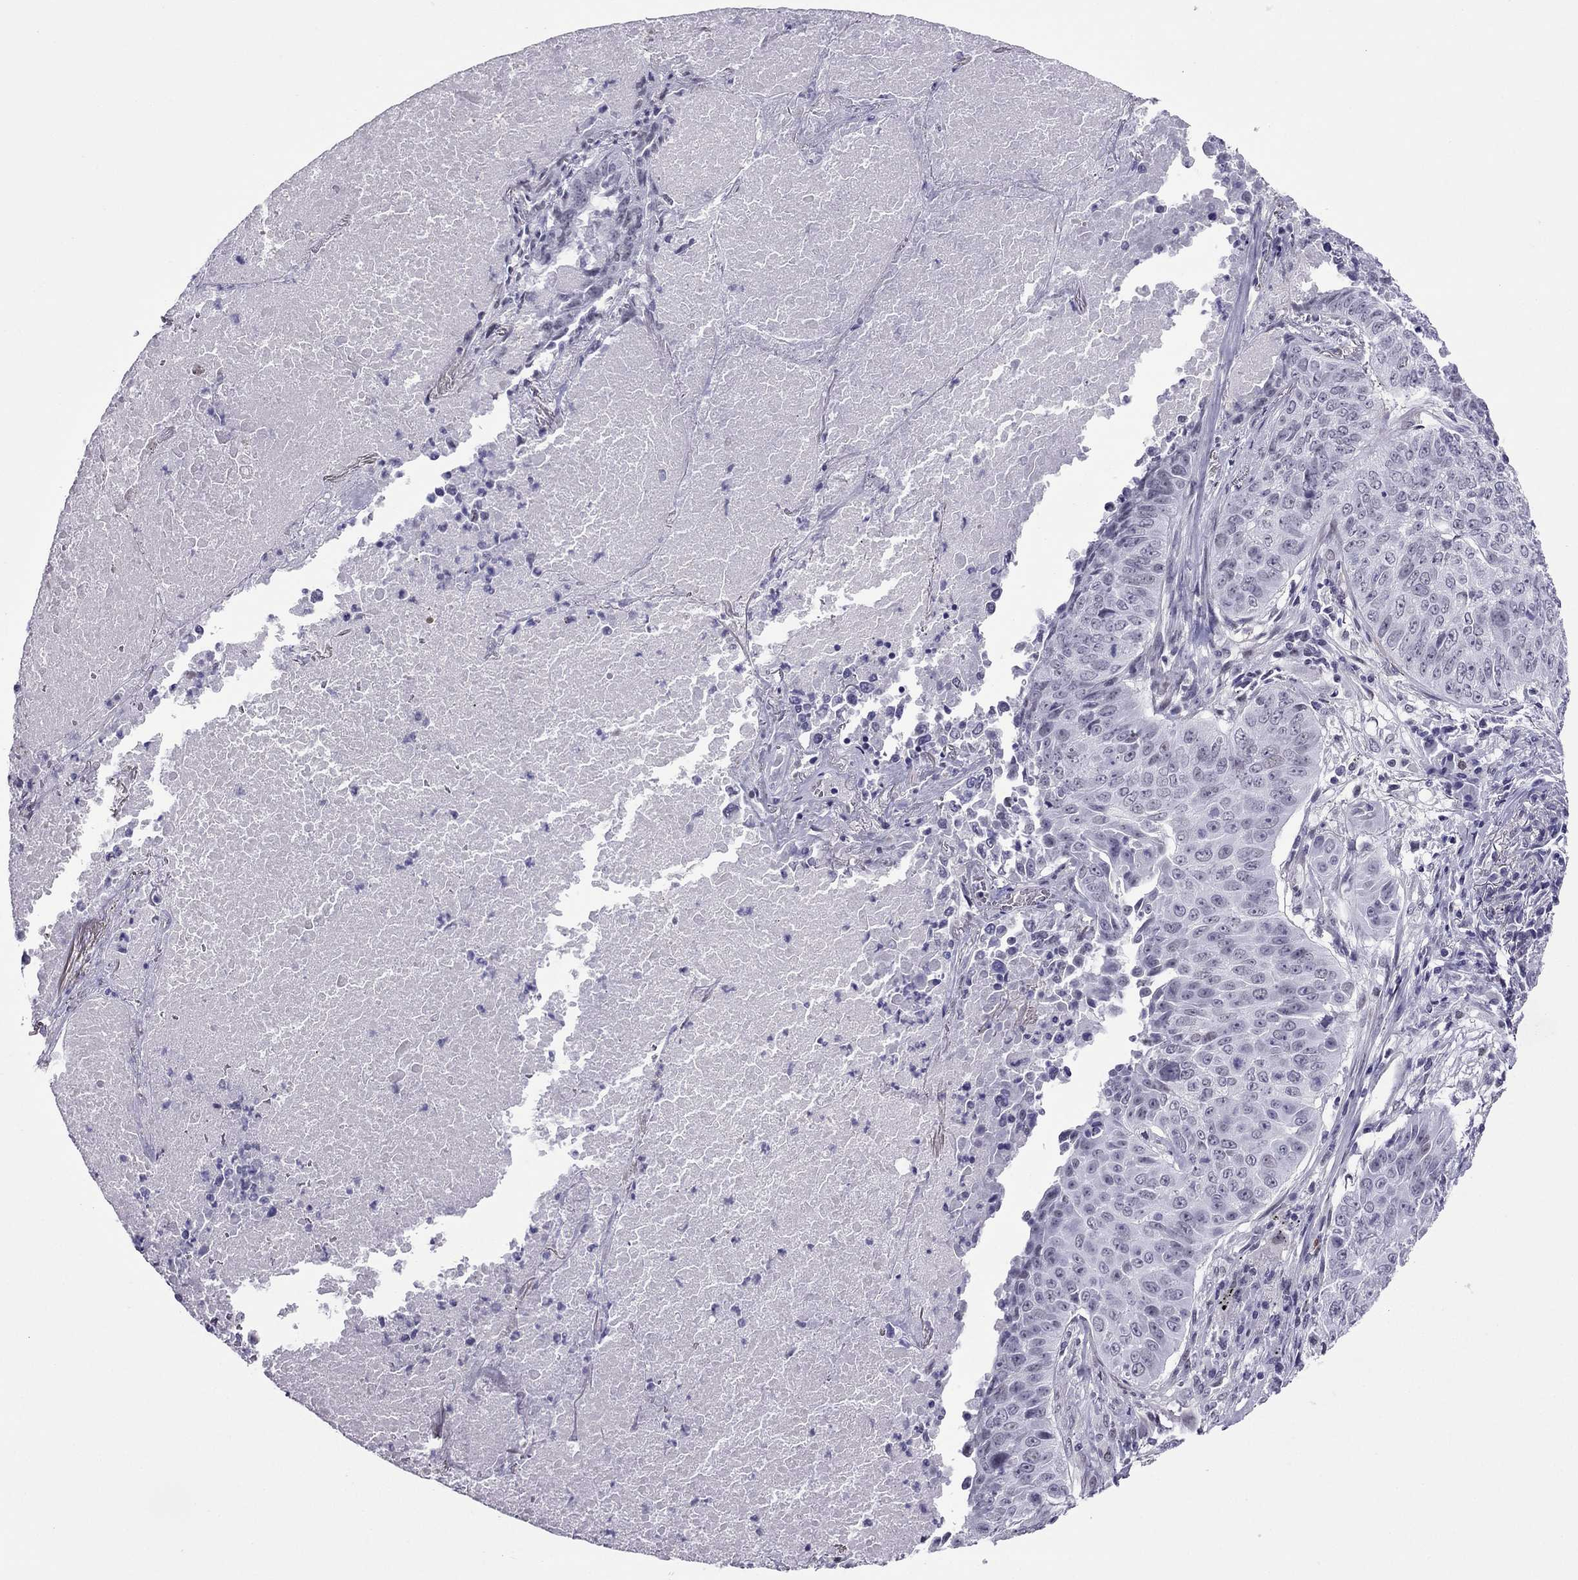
{"staining": {"intensity": "negative", "quantity": "none", "location": "none"}, "tissue": "lung cancer", "cell_type": "Tumor cells", "image_type": "cancer", "snomed": [{"axis": "morphology", "description": "Normal tissue, NOS"}, {"axis": "morphology", "description": "Squamous cell carcinoma, NOS"}, {"axis": "topography", "description": "Bronchus"}, {"axis": "topography", "description": "Lung"}], "caption": "This is an immunohistochemistry image of lung cancer. There is no expression in tumor cells.", "gene": "ZNF646", "patient": {"sex": "male", "age": 64}}